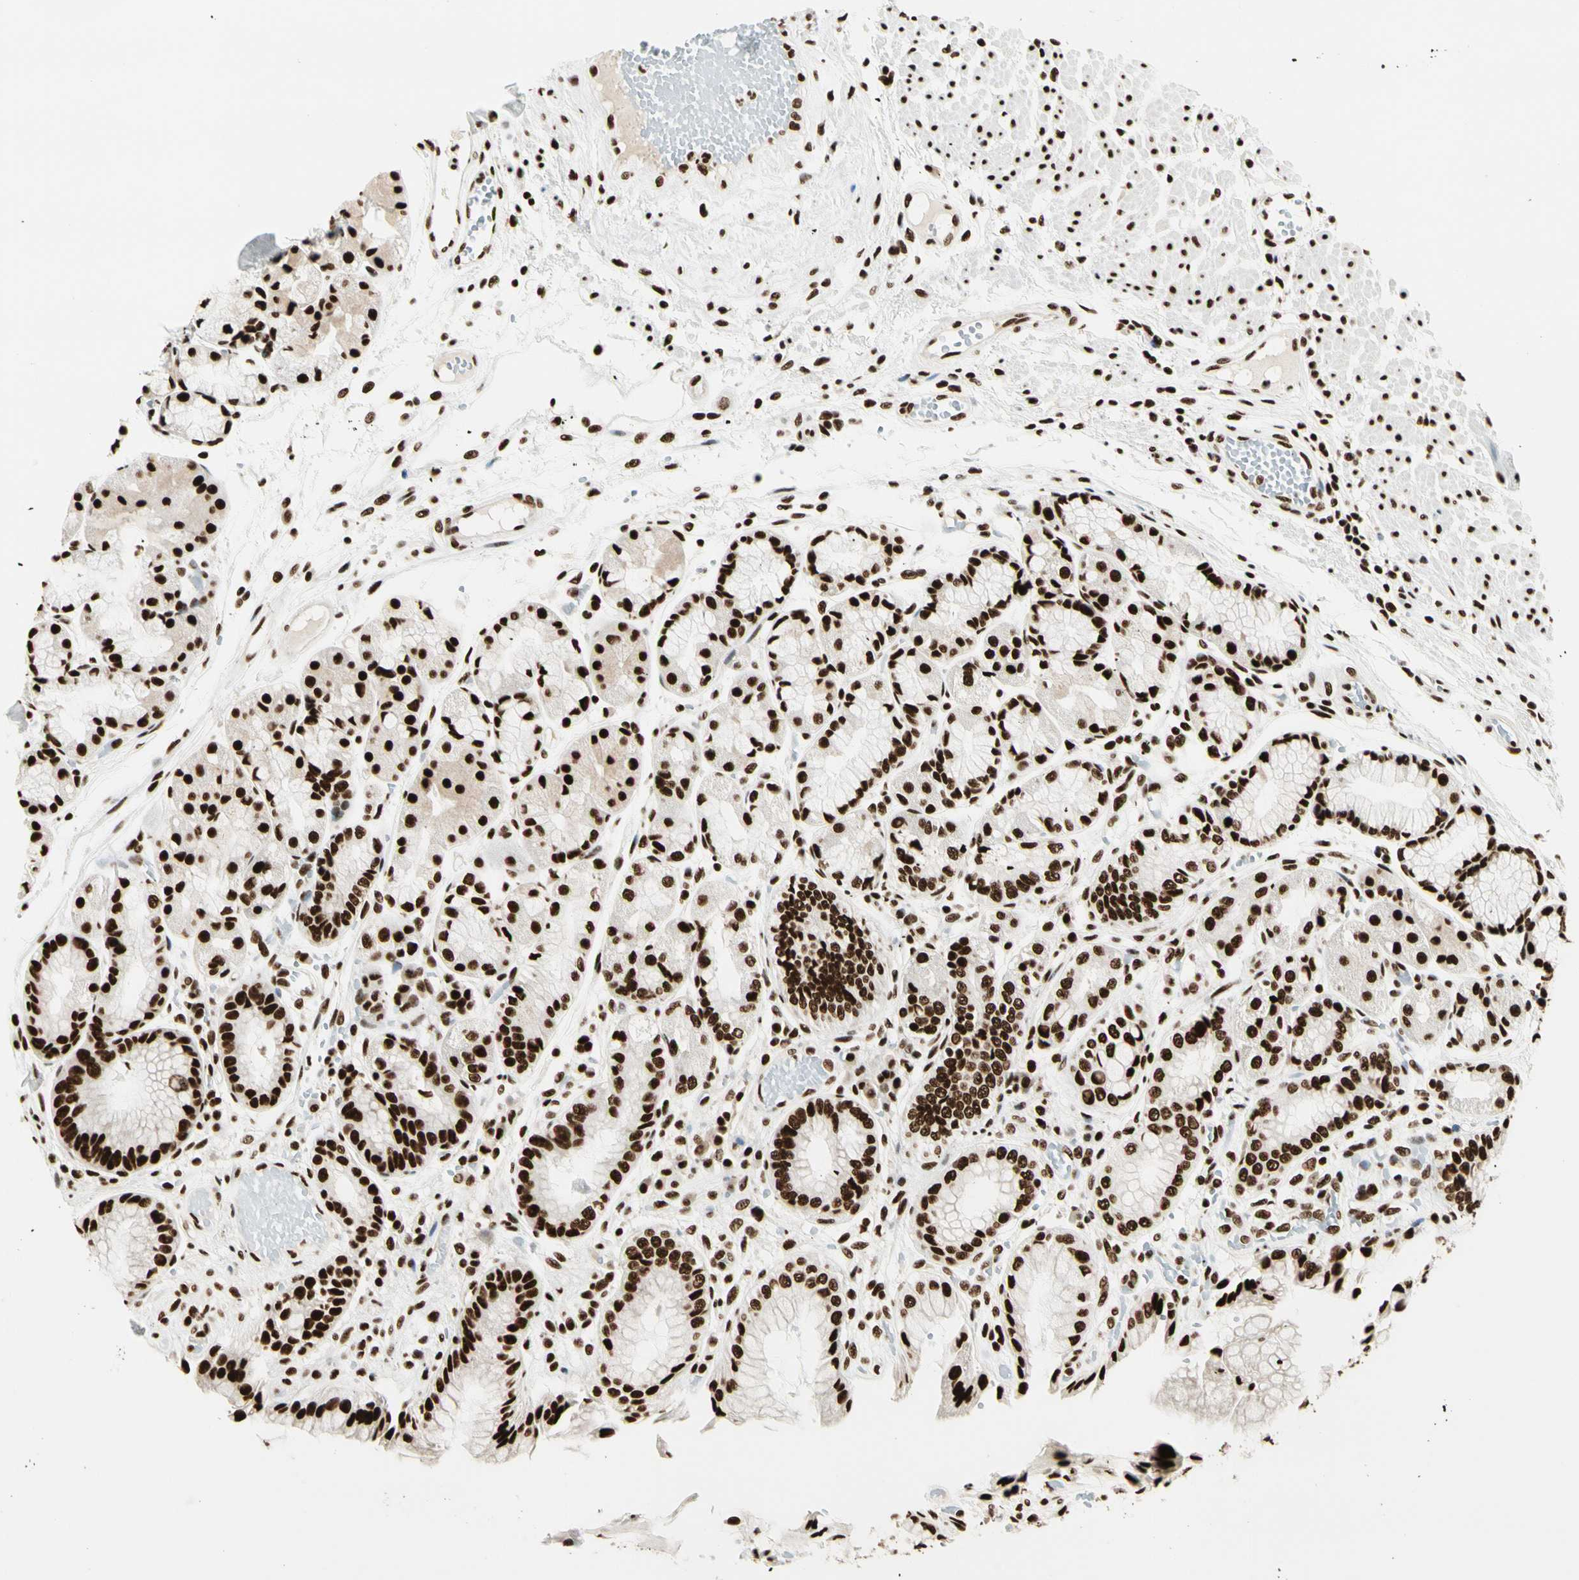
{"staining": {"intensity": "strong", "quantity": ">75%", "location": "nuclear"}, "tissue": "stomach", "cell_type": "Glandular cells", "image_type": "normal", "snomed": [{"axis": "morphology", "description": "Normal tissue, NOS"}, {"axis": "topography", "description": "Stomach, upper"}], "caption": "IHC photomicrograph of normal stomach stained for a protein (brown), which demonstrates high levels of strong nuclear staining in approximately >75% of glandular cells.", "gene": "CCAR1", "patient": {"sex": "male", "age": 72}}